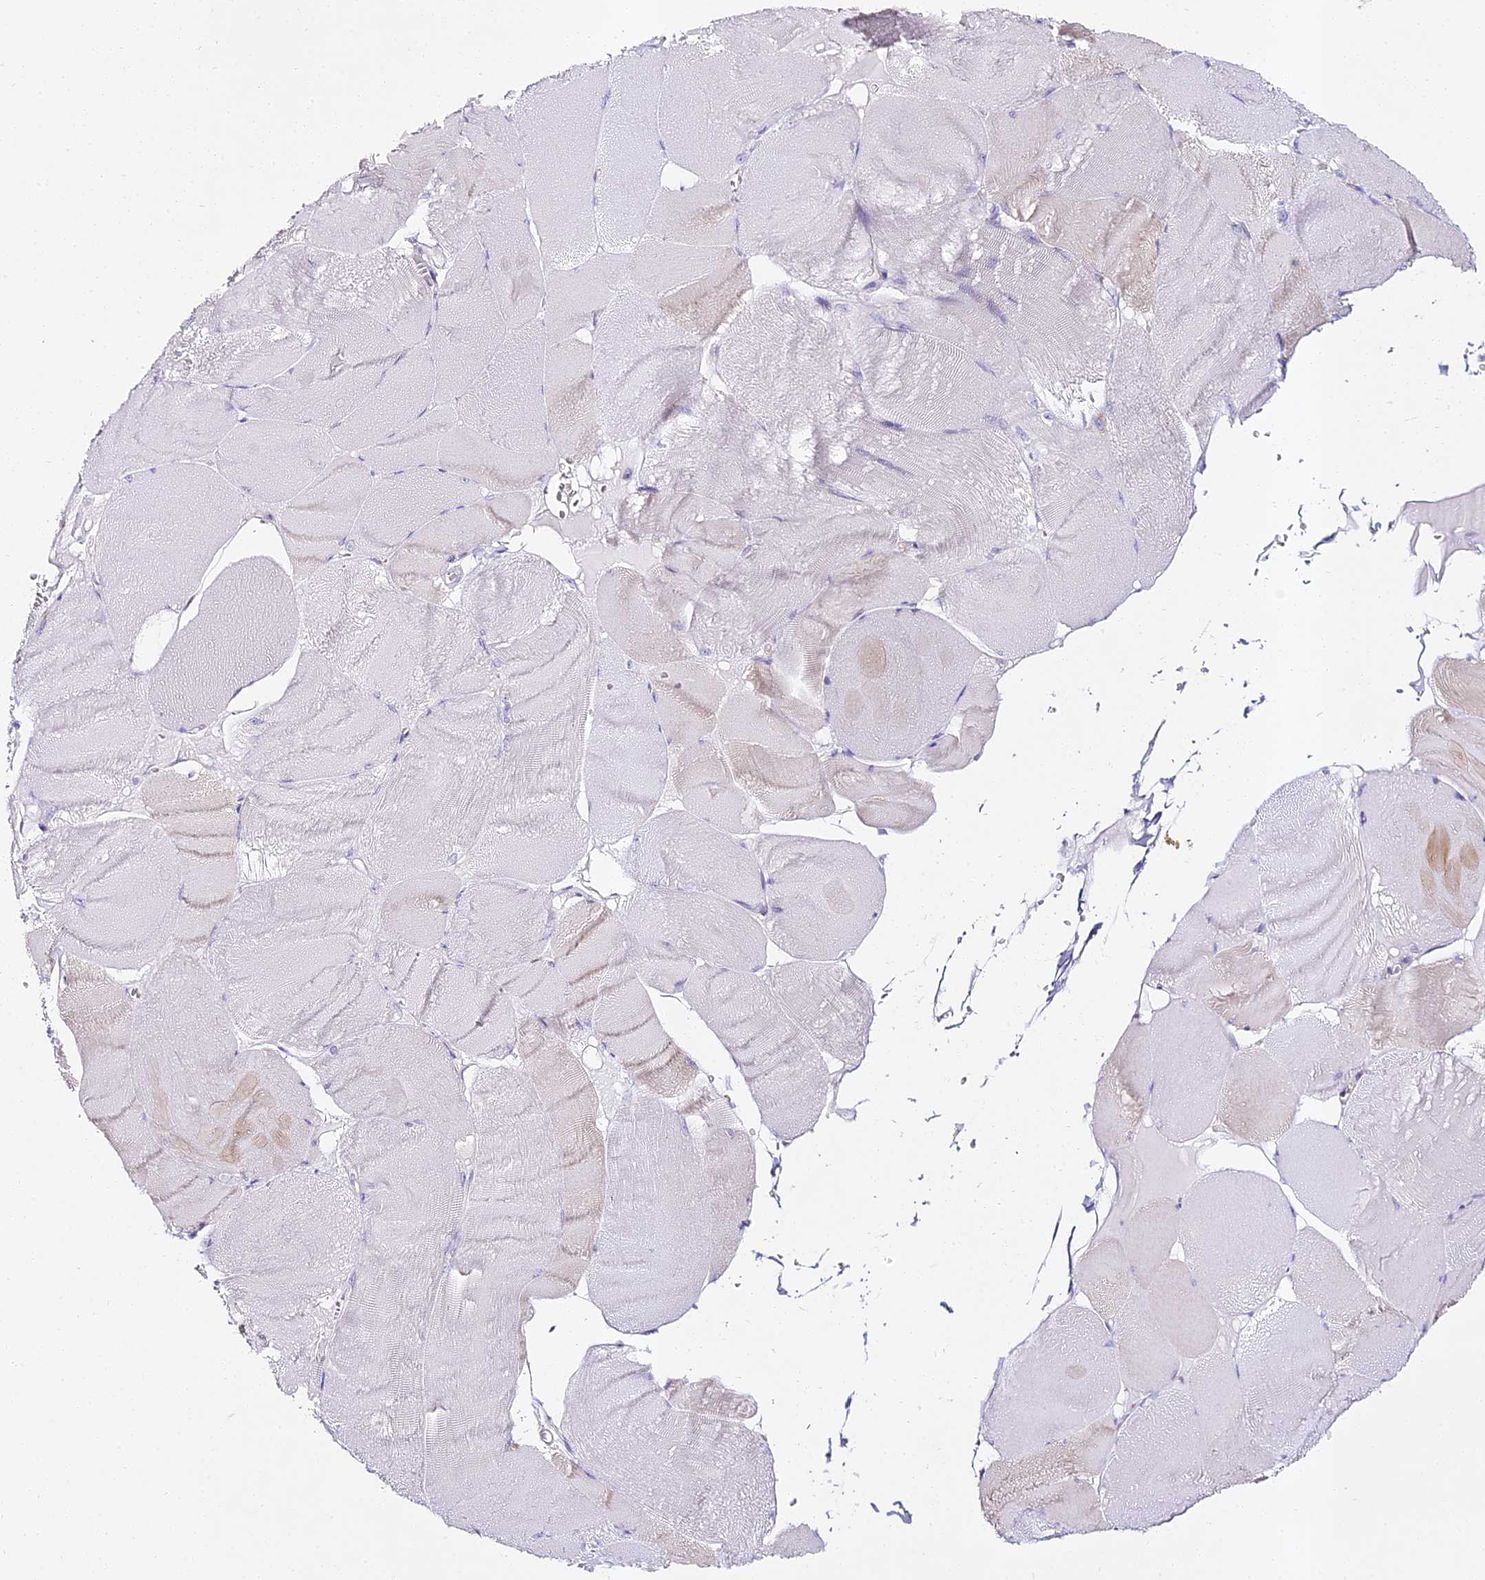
{"staining": {"intensity": "weak", "quantity": "<25%", "location": "cytoplasmic/membranous"}, "tissue": "skeletal muscle", "cell_type": "Myocytes", "image_type": "normal", "snomed": [{"axis": "morphology", "description": "Normal tissue, NOS"}, {"axis": "morphology", "description": "Basal cell carcinoma"}, {"axis": "topography", "description": "Skeletal muscle"}], "caption": "Immunohistochemistry (IHC) image of unremarkable skeletal muscle: human skeletal muscle stained with DAB displays no significant protein staining in myocytes. Brightfield microscopy of IHC stained with DAB (3,3'-diaminobenzidine) (brown) and hematoxylin (blue), captured at high magnification.", "gene": "ALPG", "patient": {"sex": "female", "age": 64}}